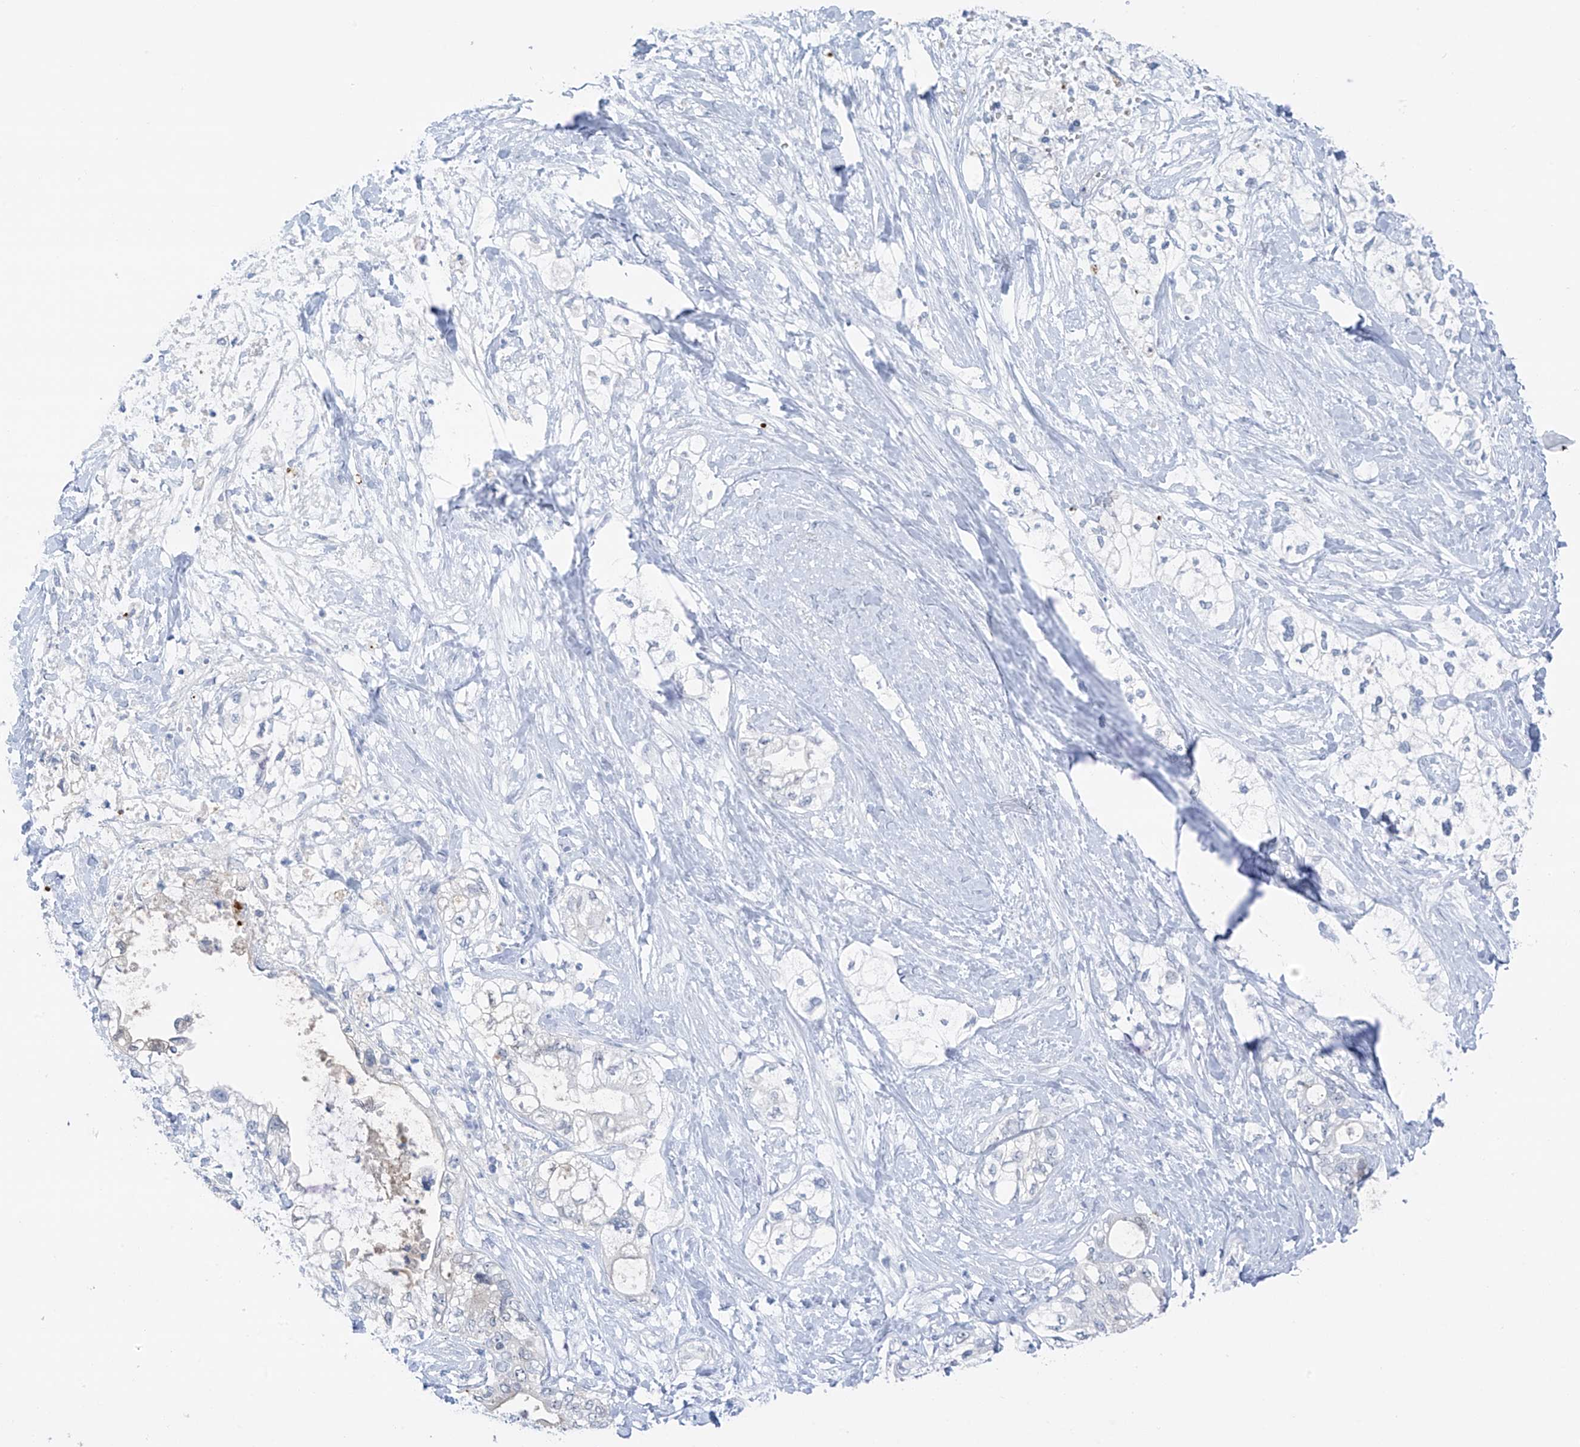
{"staining": {"intensity": "negative", "quantity": "none", "location": "none"}, "tissue": "pancreatic cancer", "cell_type": "Tumor cells", "image_type": "cancer", "snomed": [{"axis": "morphology", "description": "Adenocarcinoma, NOS"}, {"axis": "topography", "description": "Pancreas"}], "caption": "Human pancreatic cancer (adenocarcinoma) stained for a protein using IHC reveals no staining in tumor cells.", "gene": "ZNF793", "patient": {"sex": "male", "age": 70}}